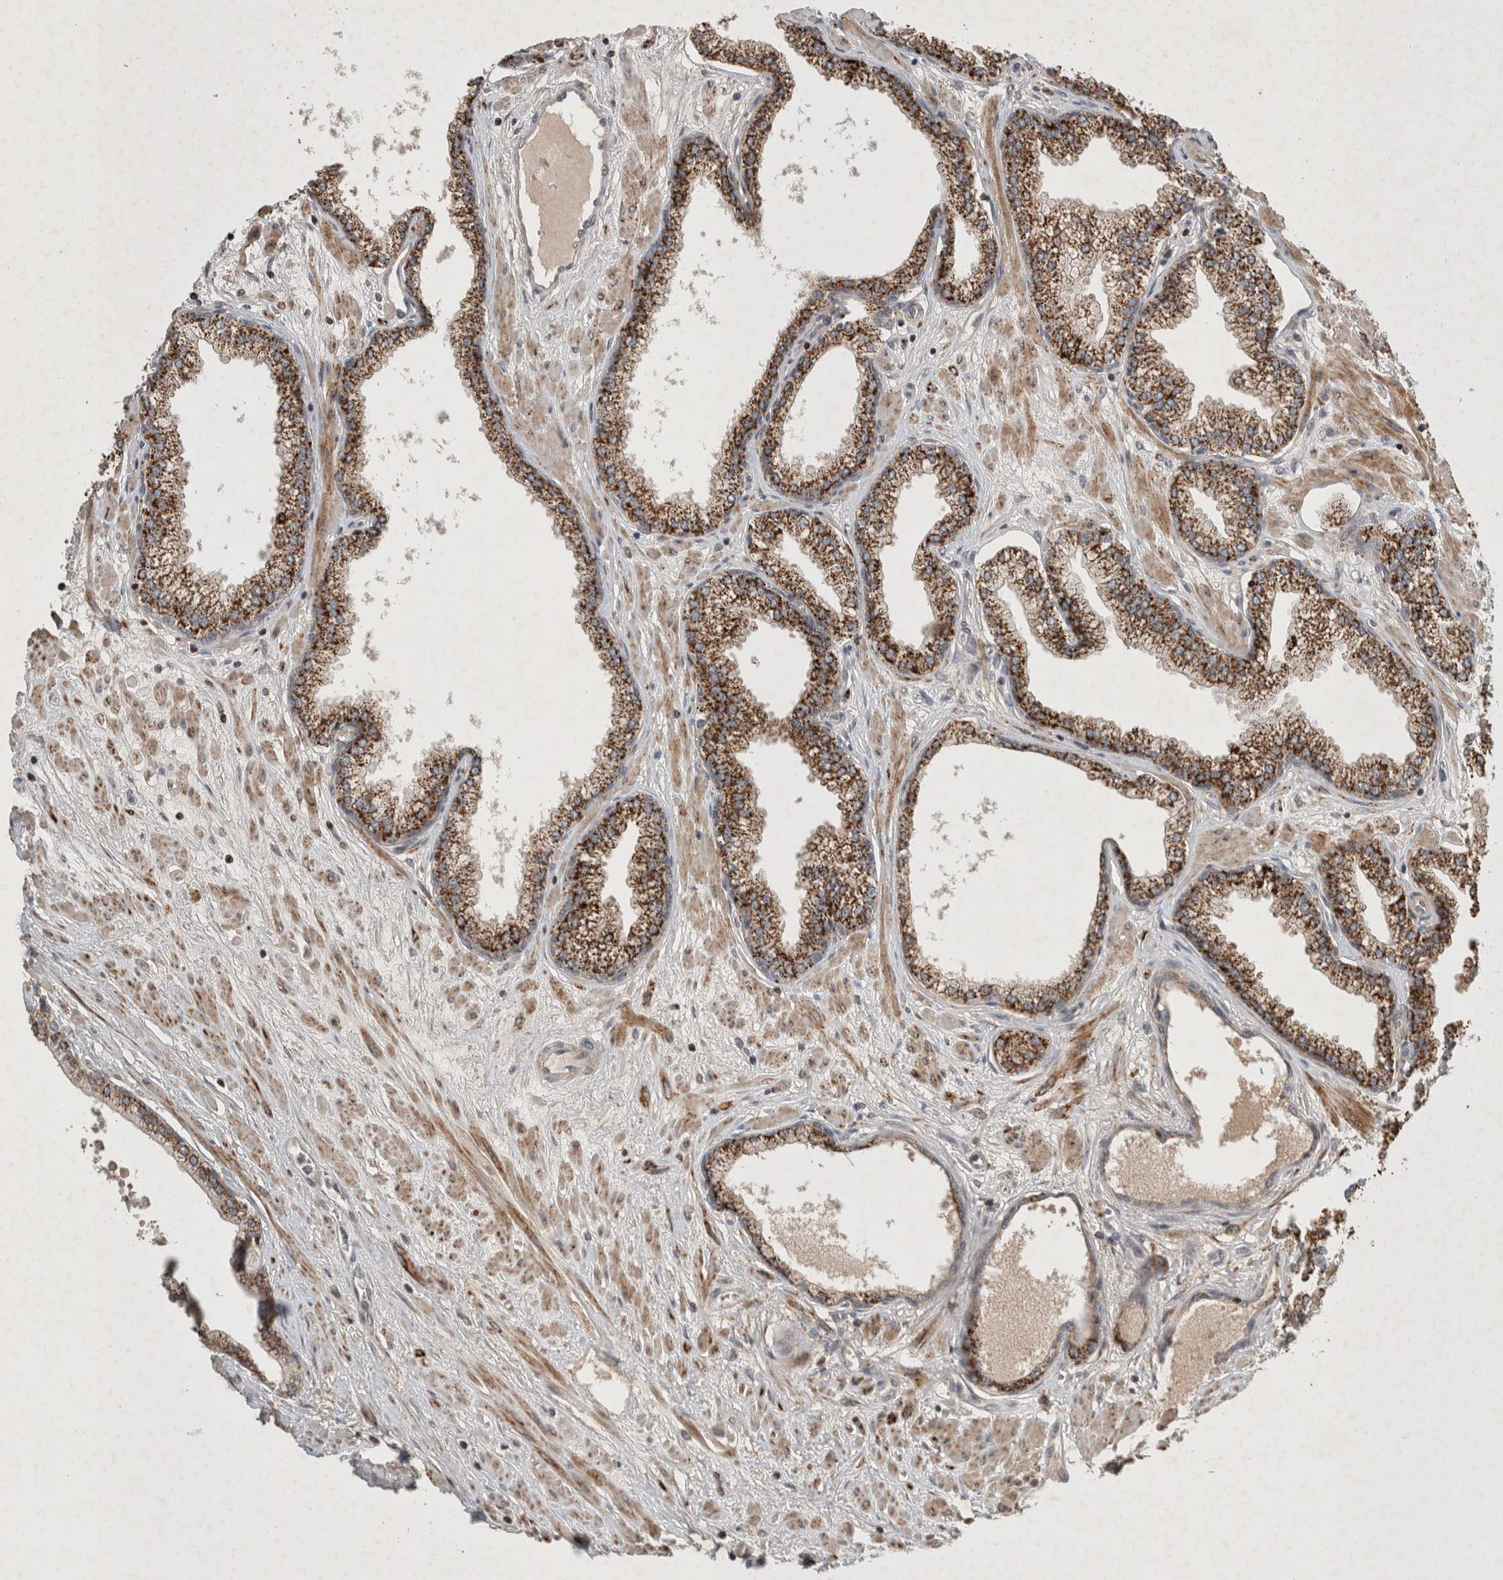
{"staining": {"intensity": "strong", "quantity": "25%-75%", "location": "cytoplasmic/membranous"}, "tissue": "prostate", "cell_type": "Glandular cells", "image_type": "normal", "snomed": [{"axis": "morphology", "description": "Normal tissue, NOS"}, {"axis": "morphology", "description": "Urothelial carcinoma, Low grade"}, {"axis": "topography", "description": "Urinary bladder"}, {"axis": "topography", "description": "Prostate"}], "caption": "The immunohistochemical stain shows strong cytoplasmic/membranous staining in glandular cells of normal prostate.", "gene": "SERAC1", "patient": {"sex": "male", "age": 60}}